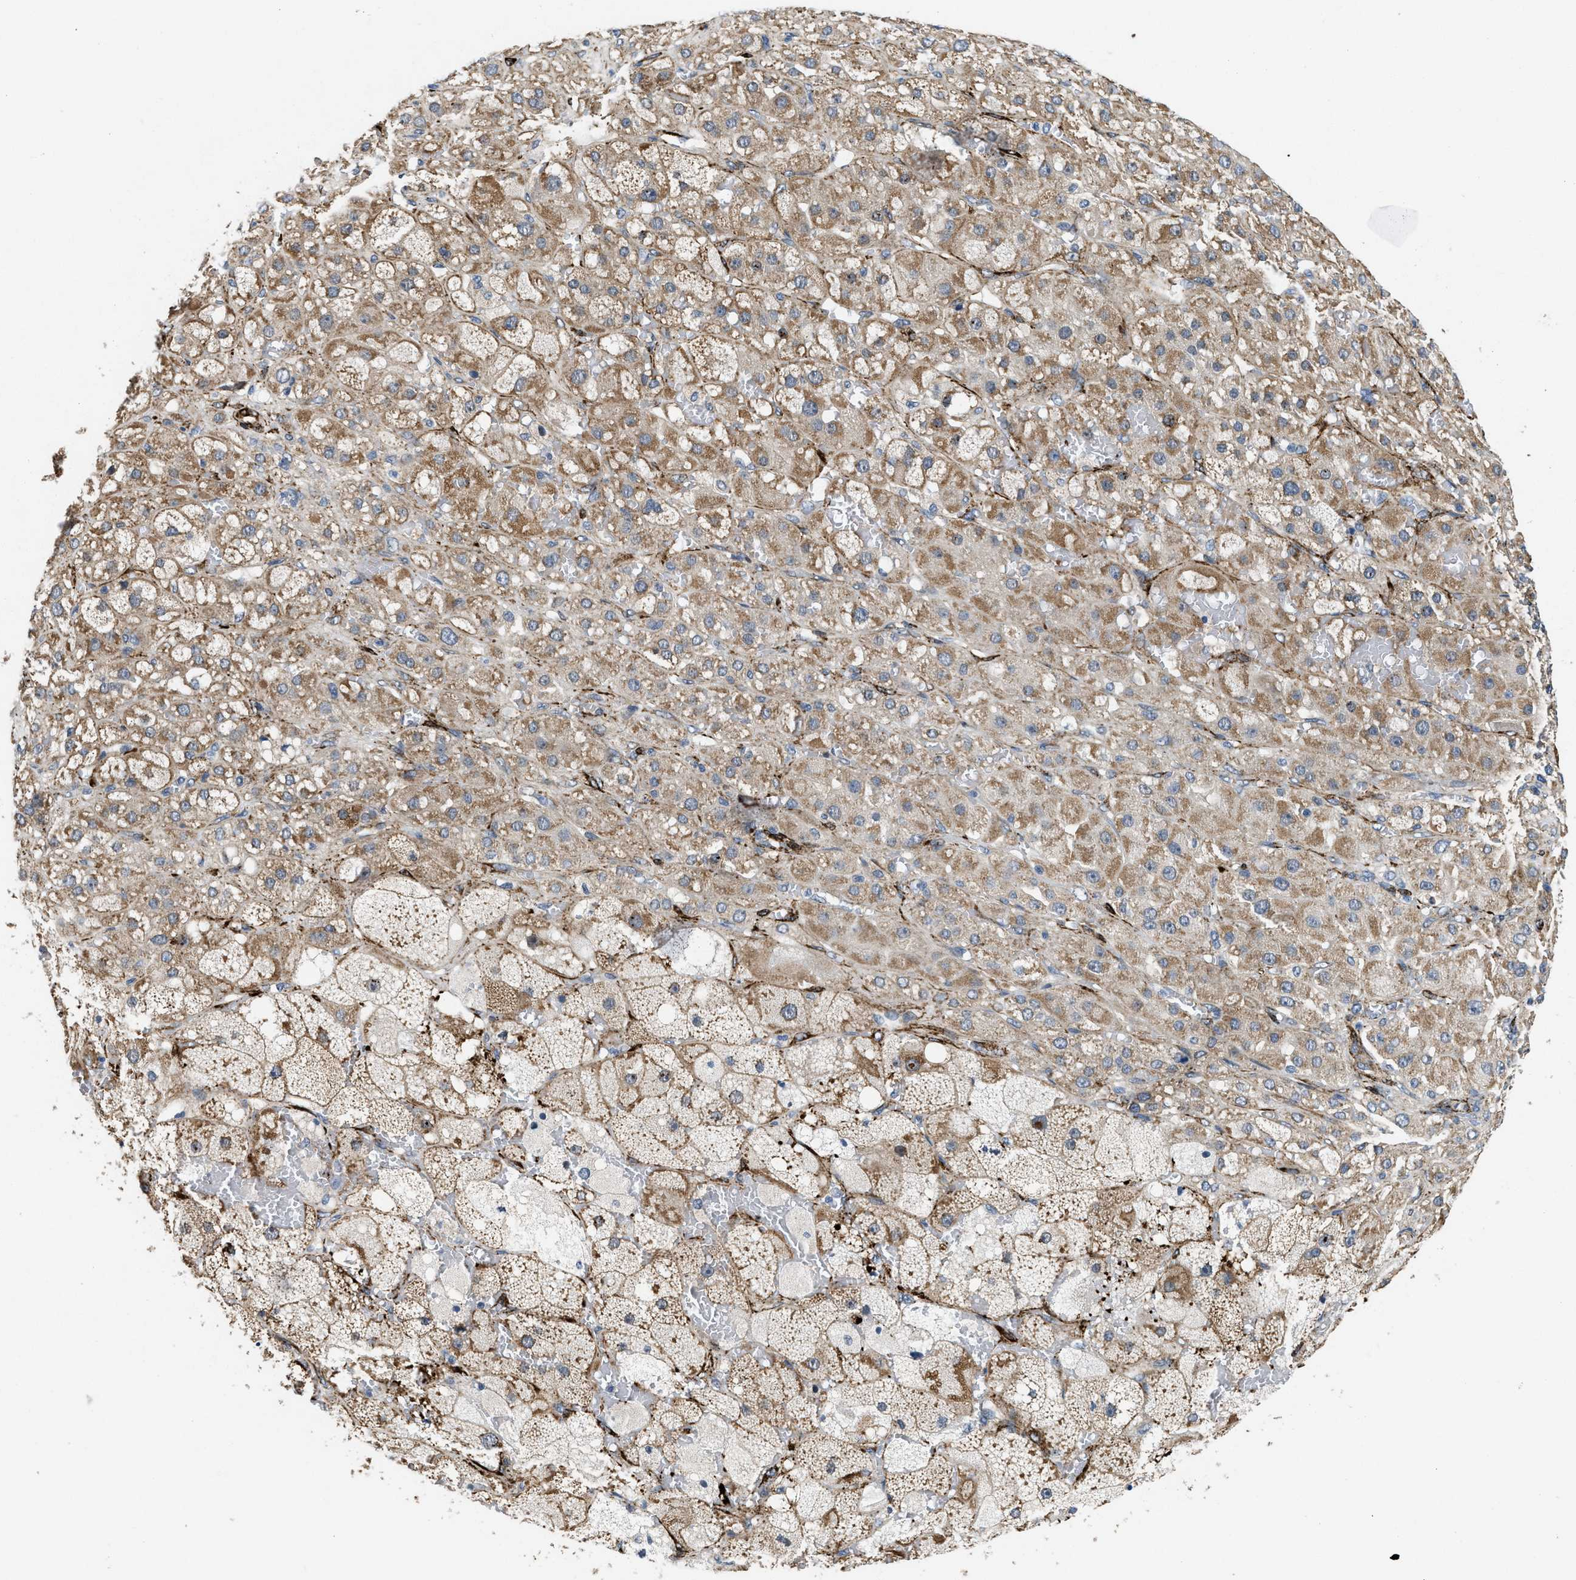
{"staining": {"intensity": "moderate", "quantity": ">75%", "location": "cytoplasmic/membranous"}, "tissue": "adrenal gland", "cell_type": "Glandular cells", "image_type": "normal", "snomed": [{"axis": "morphology", "description": "Normal tissue, NOS"}, {"axis": "topography", "description": "Adrenal gland"}], "caption": "IHC image of benign adrenal gland: human adrenal gland stained using immunohistochemistry (IHC) reveals medium levels of moderate protein expression localized specifically in the cytoplasmic/membranous of glandular cells, appearing as a cytoplasmic/membranous brown color.", "gene": "ZNF599", "patient": {"sex": "female", "age": 47}}